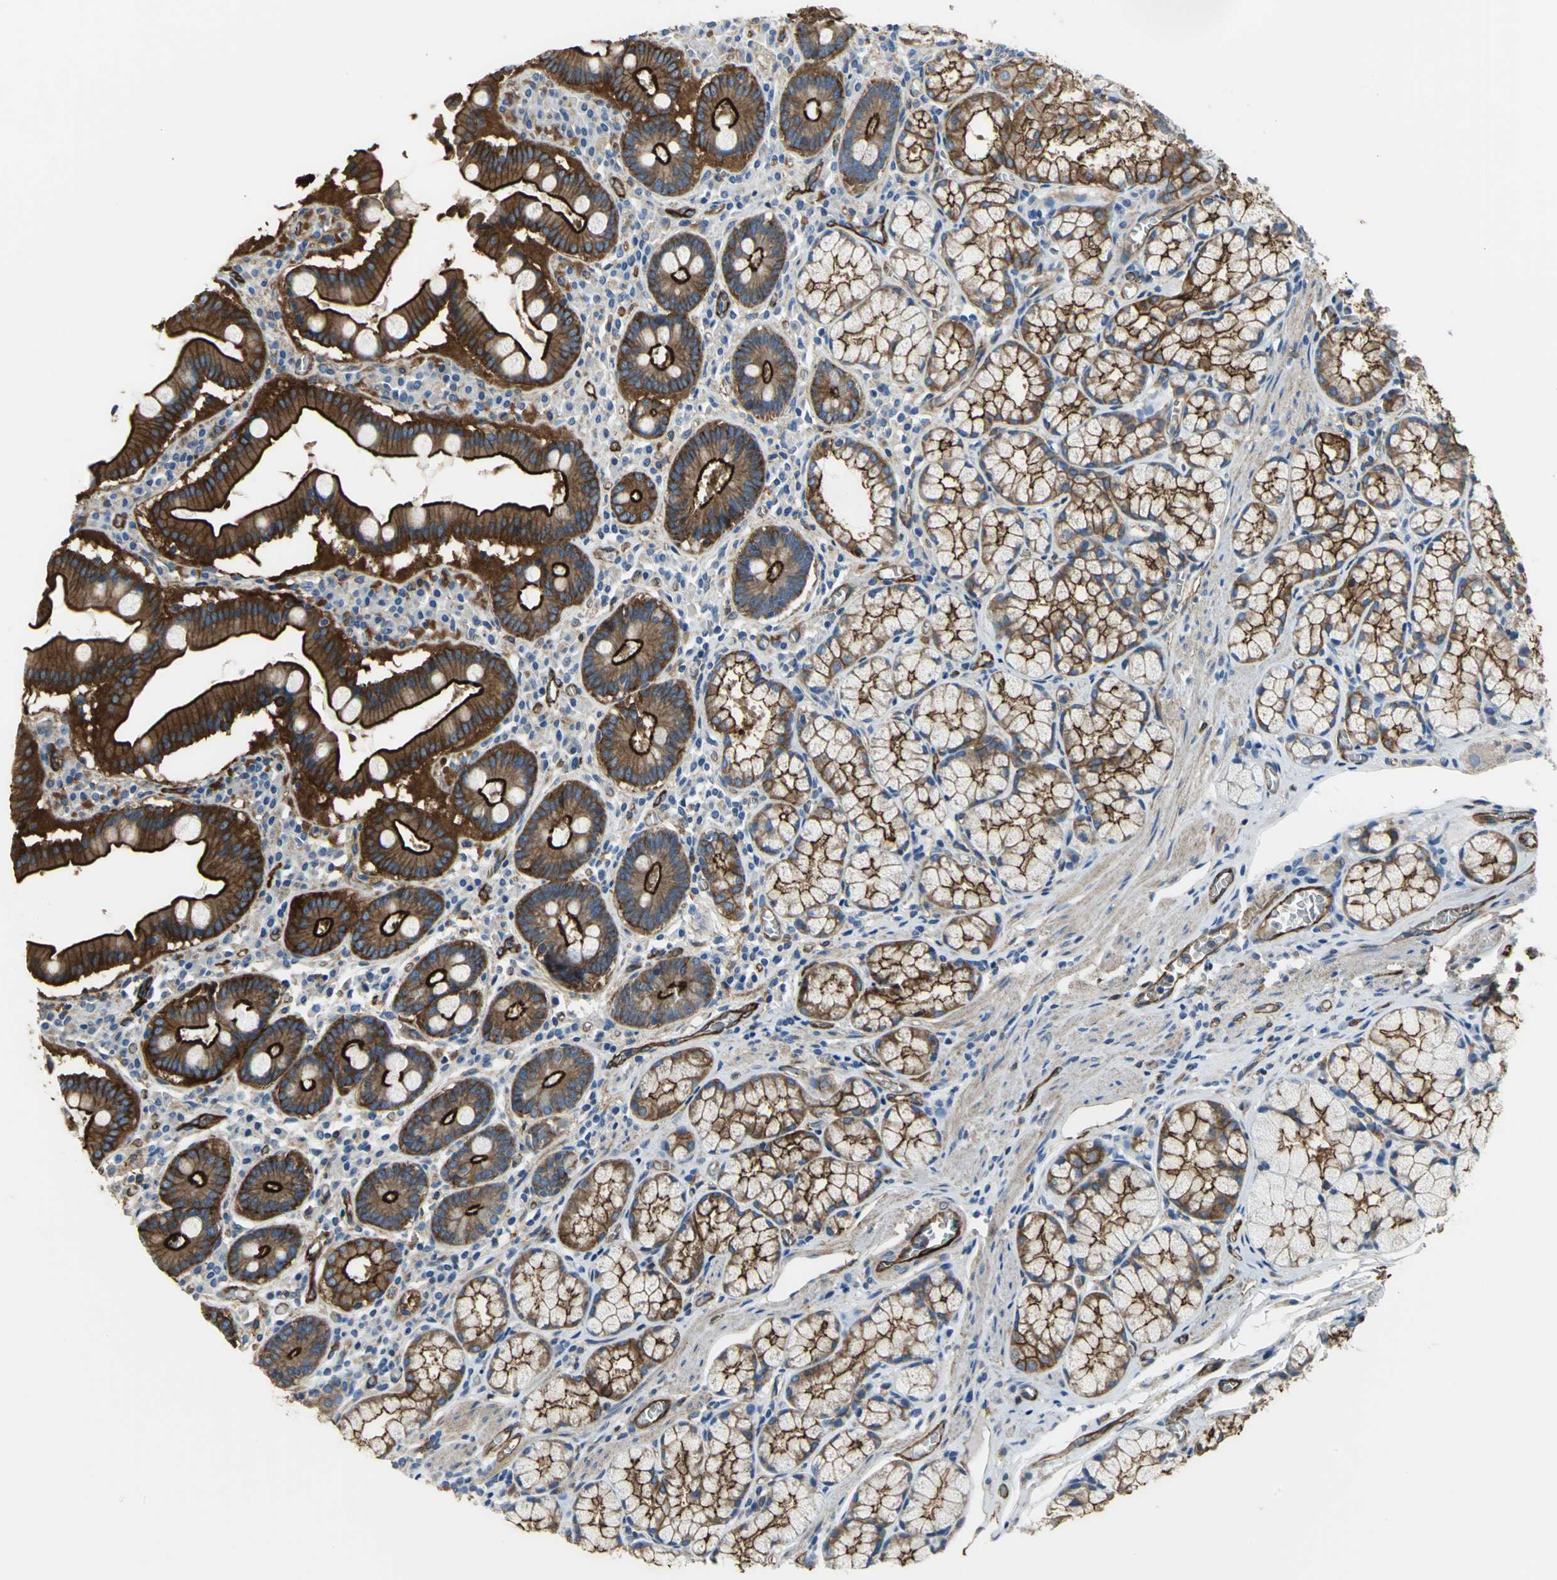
{"staining": {"intensity": "strong", "quantity": ">75%", "location": "cytoplasmic/membranous"}, "tissue": "stomach", "cell_type": "Glandular cells", "image_type": "normal", "snomed": [{"axis": "morphology", "description": "Normal tissue, NOS"}, {"axis": "topography", "description": "Stomach, lower"}], "caption": "Immunohistochemical staining of normal stomach demonstrates high levels of strong cytoplasmic/membranous expression in approximately >75% of glandular cells.", "gene": "FLNB", "patient": {"sex": "male", "age": 56}}